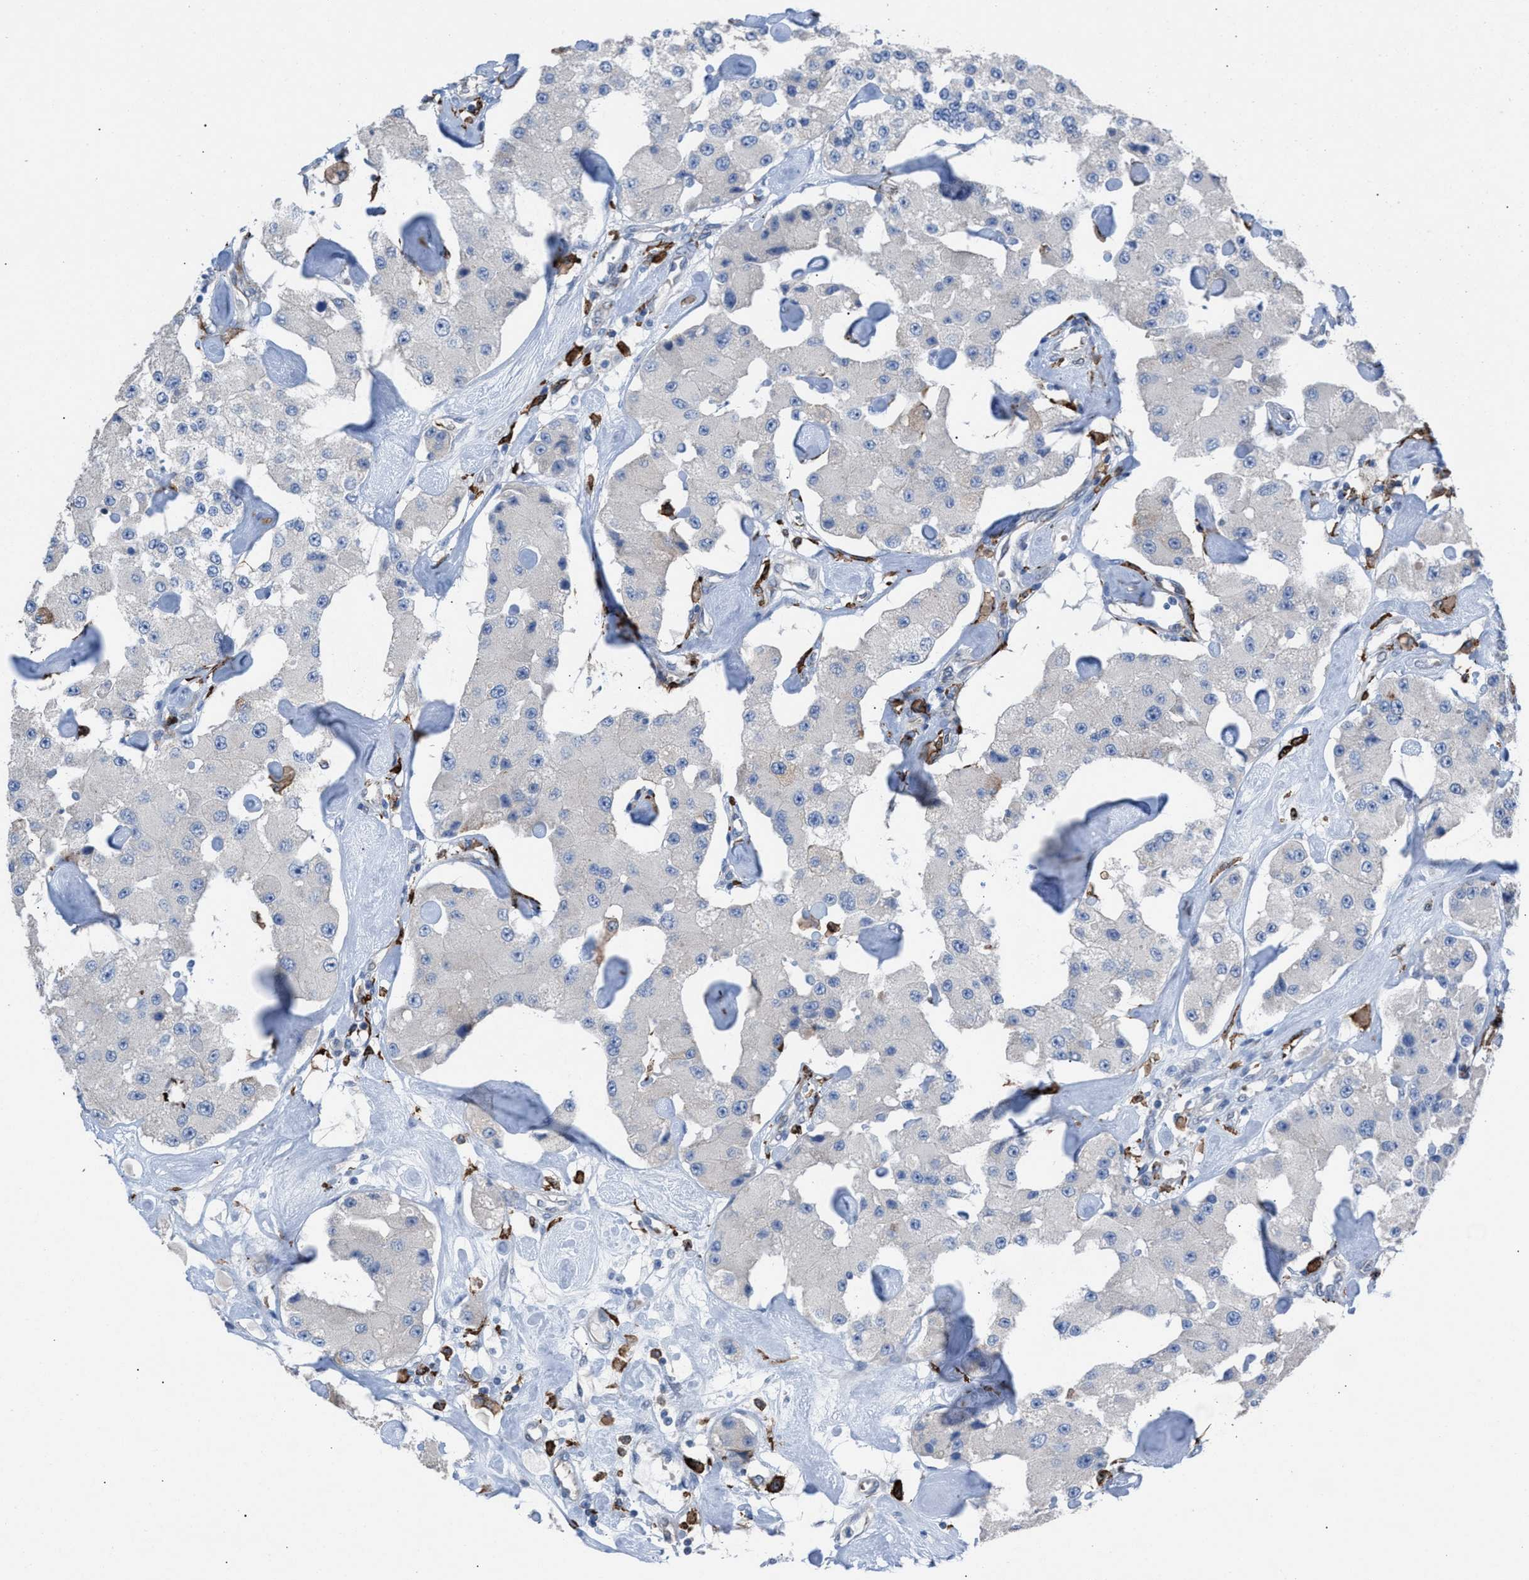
{"staining": {"intensity": "moderate", "quantity": "<25%", "location": "cytoplasmic/membranous"}, "tissue": "carcinoid", "cell_type": "Tumor cells", "image_type": "cancer", "snomed": [{"axis": "morphology", "description": "Carcinoid, malignant, NOS"}, {"axis": "topography", "description": "Pancreas"}], "caption": "The photomicrograph reveals immunohistochemical staining of malignant carcinoid. There is moderate cytoplasmic/membranous expression is identified in approximately <25% of tumor cells.", "gene": "SLC47A1", "patient": {"sex": "male", "age": 41}}